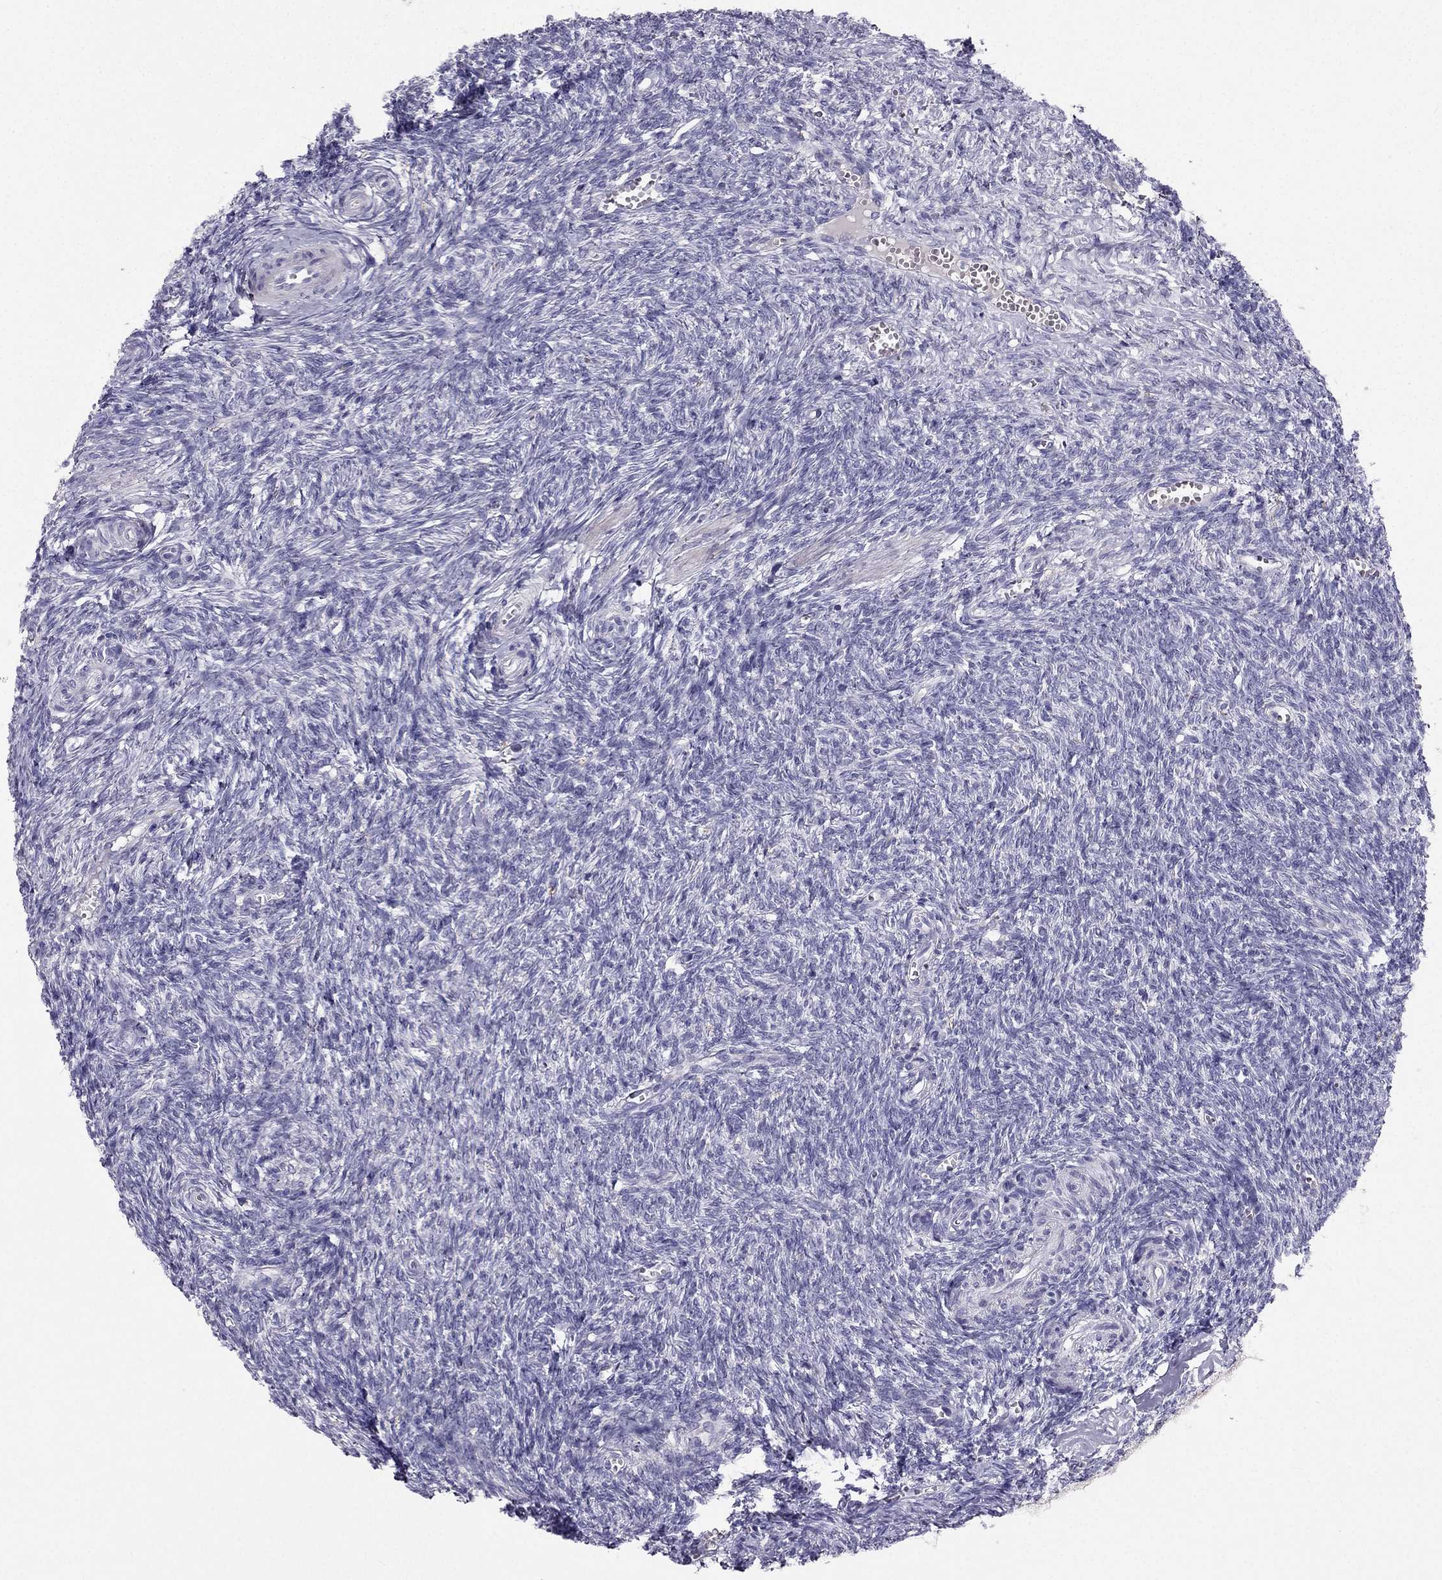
{"staining": {"intensity": "negative", "quantity": "none", "location": "none"}, "tissue": "ovary", "cell_type": "Follicle cells", "image_type": "normal", "snomed": [{"axis": "morphology", "description": "Normal tissue, NOS"}, {"axis": "topography", "description": "Ovary"}], "caption": "Immunohistochemistry histopathology image of benign ovary: human ovary stained with DAB exhibits no significant protein positivity in follicle cells. The staining is performed using DAB brown chromogen with nuclei counter-stained in using hematoxylin.", "gene": "LMTK3", "patient": {"sex": "female", "age": 43}}